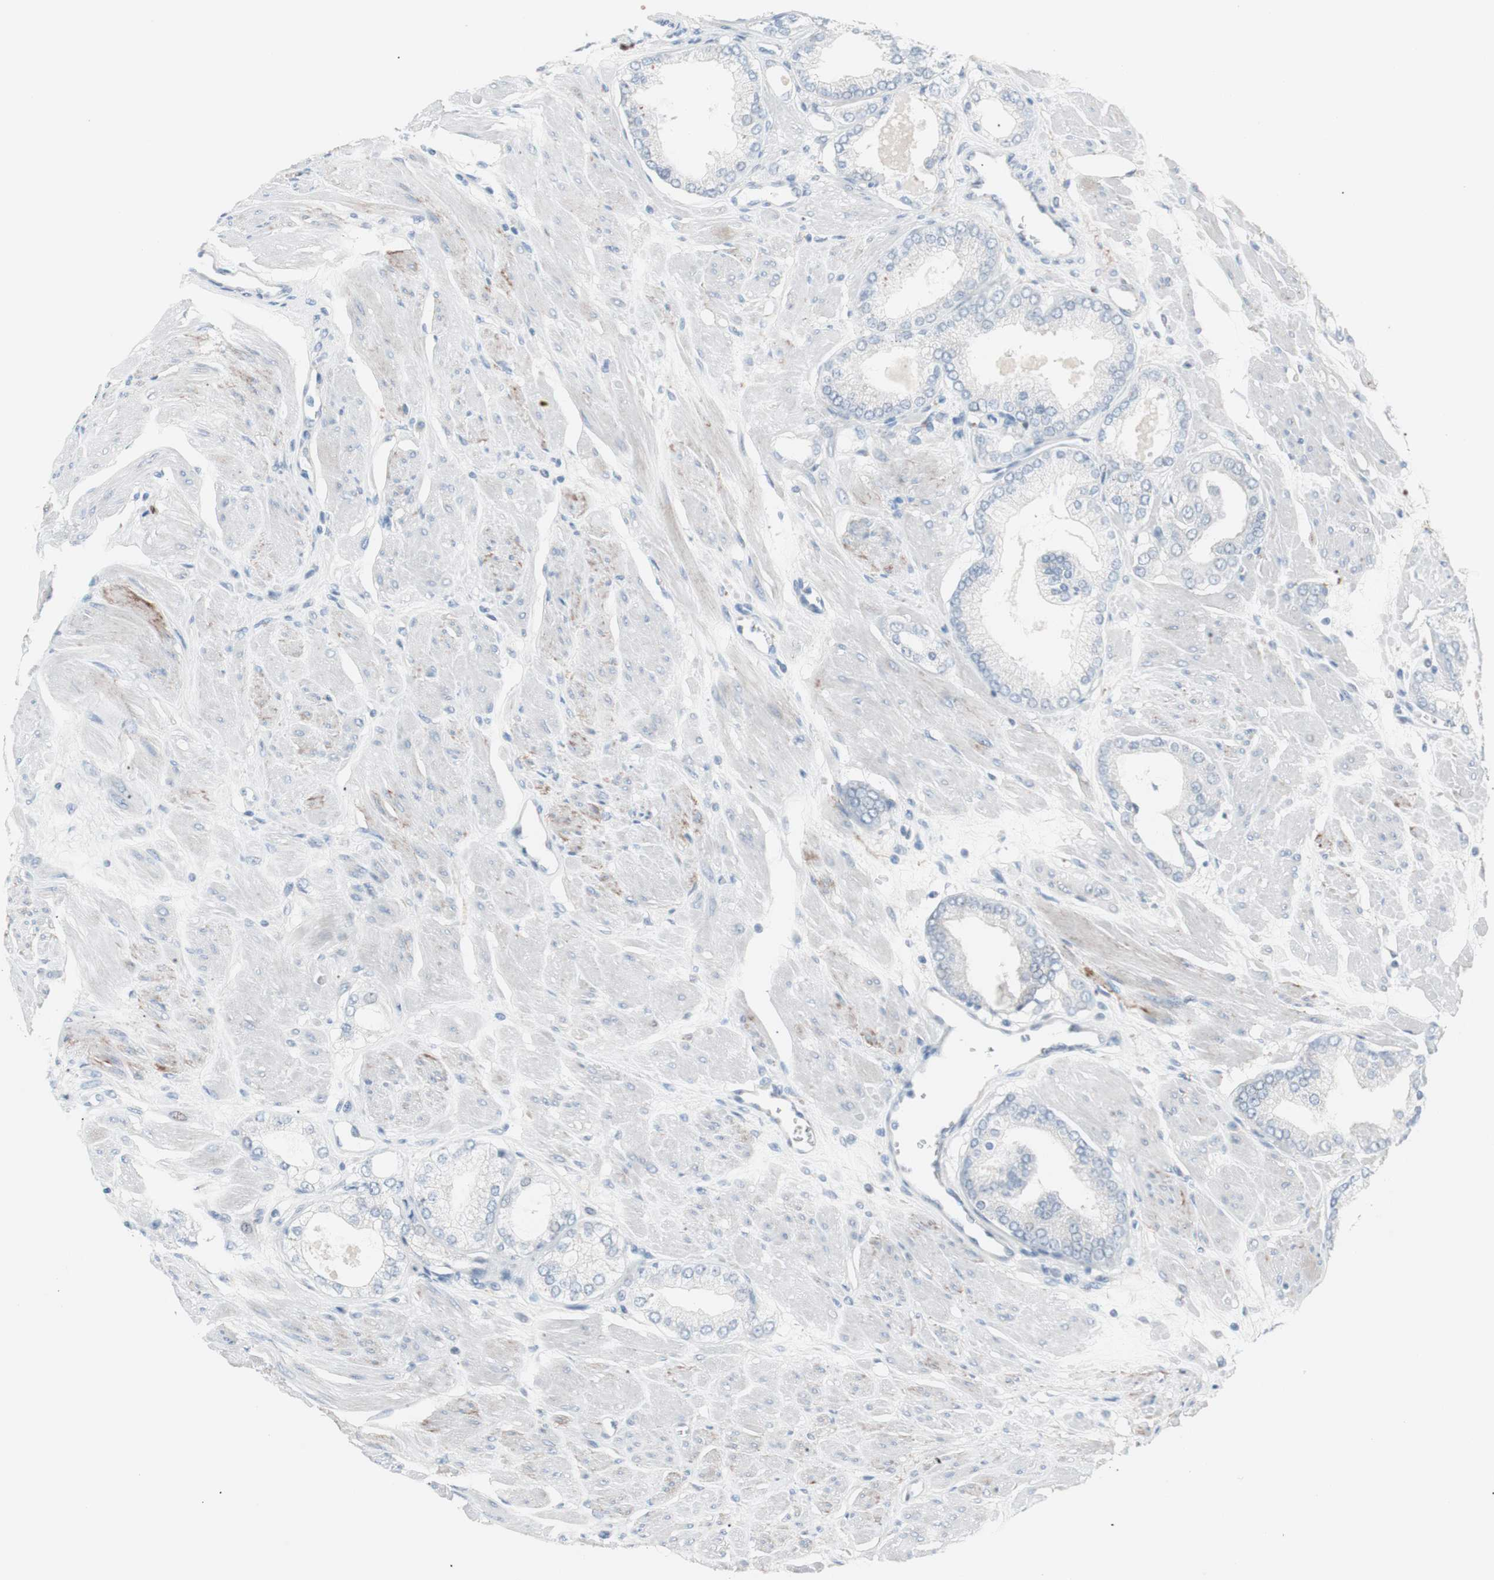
{"staining": {"intensity": "negative", "quantity": "none", "location": "none"}, "tissue": "prostate cancer", "cell_type": "Tumor cells", "image_type": "cancer", "snomed": [{"axis": "morphology", "description": "Adenocarcinoma, High grade"}, {"axis": "topography", "description": "Prostate"}], "caption": "This is an immunohistochemistry (IHC) histopathology image of prostate adenocarcinoma (high-grade). There is no expression in tumor cells.", "gene": "FOSL1", "patient": {"sex": "male", "age": 61}}